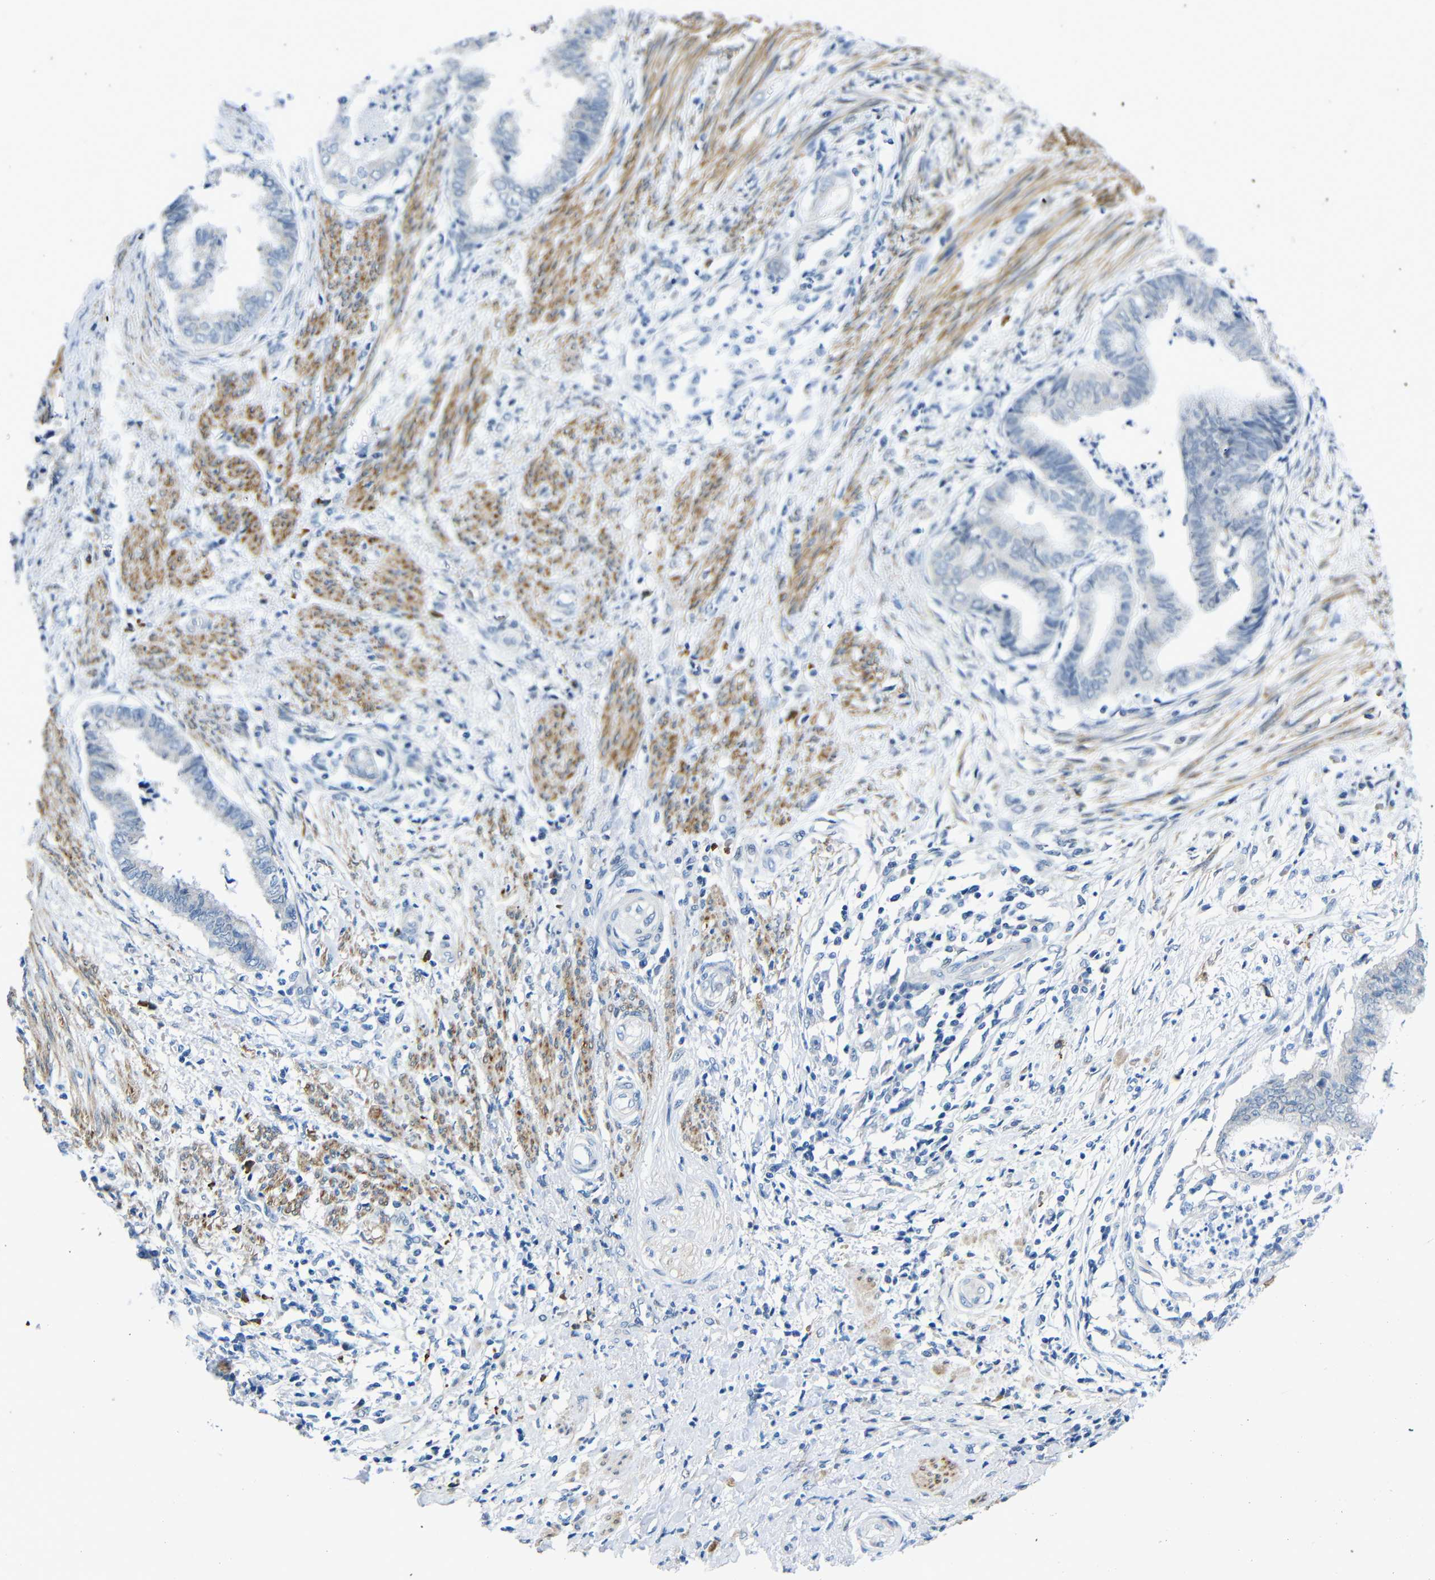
{"staining": {"intensity": "negative", "quantity": "none", "location": "none"}, "tissue": "endometrial cancer", "cell_type": "Tumor cells", "image_type": "cancer", "snomed": [{"axis": "morphology", "description": "Necrosis, NOS"}, {"axis": "morphology", "description": "Adenocarcinoma, NOS"}, {"axis": "topography", "description": "Endometrium"}], "caption": "Protein analysis of endometrial cancer exhibits no significant positivity in tumor cells.", "gene": "NEGR1", "patient": {"sex": "female", "age": 79}}